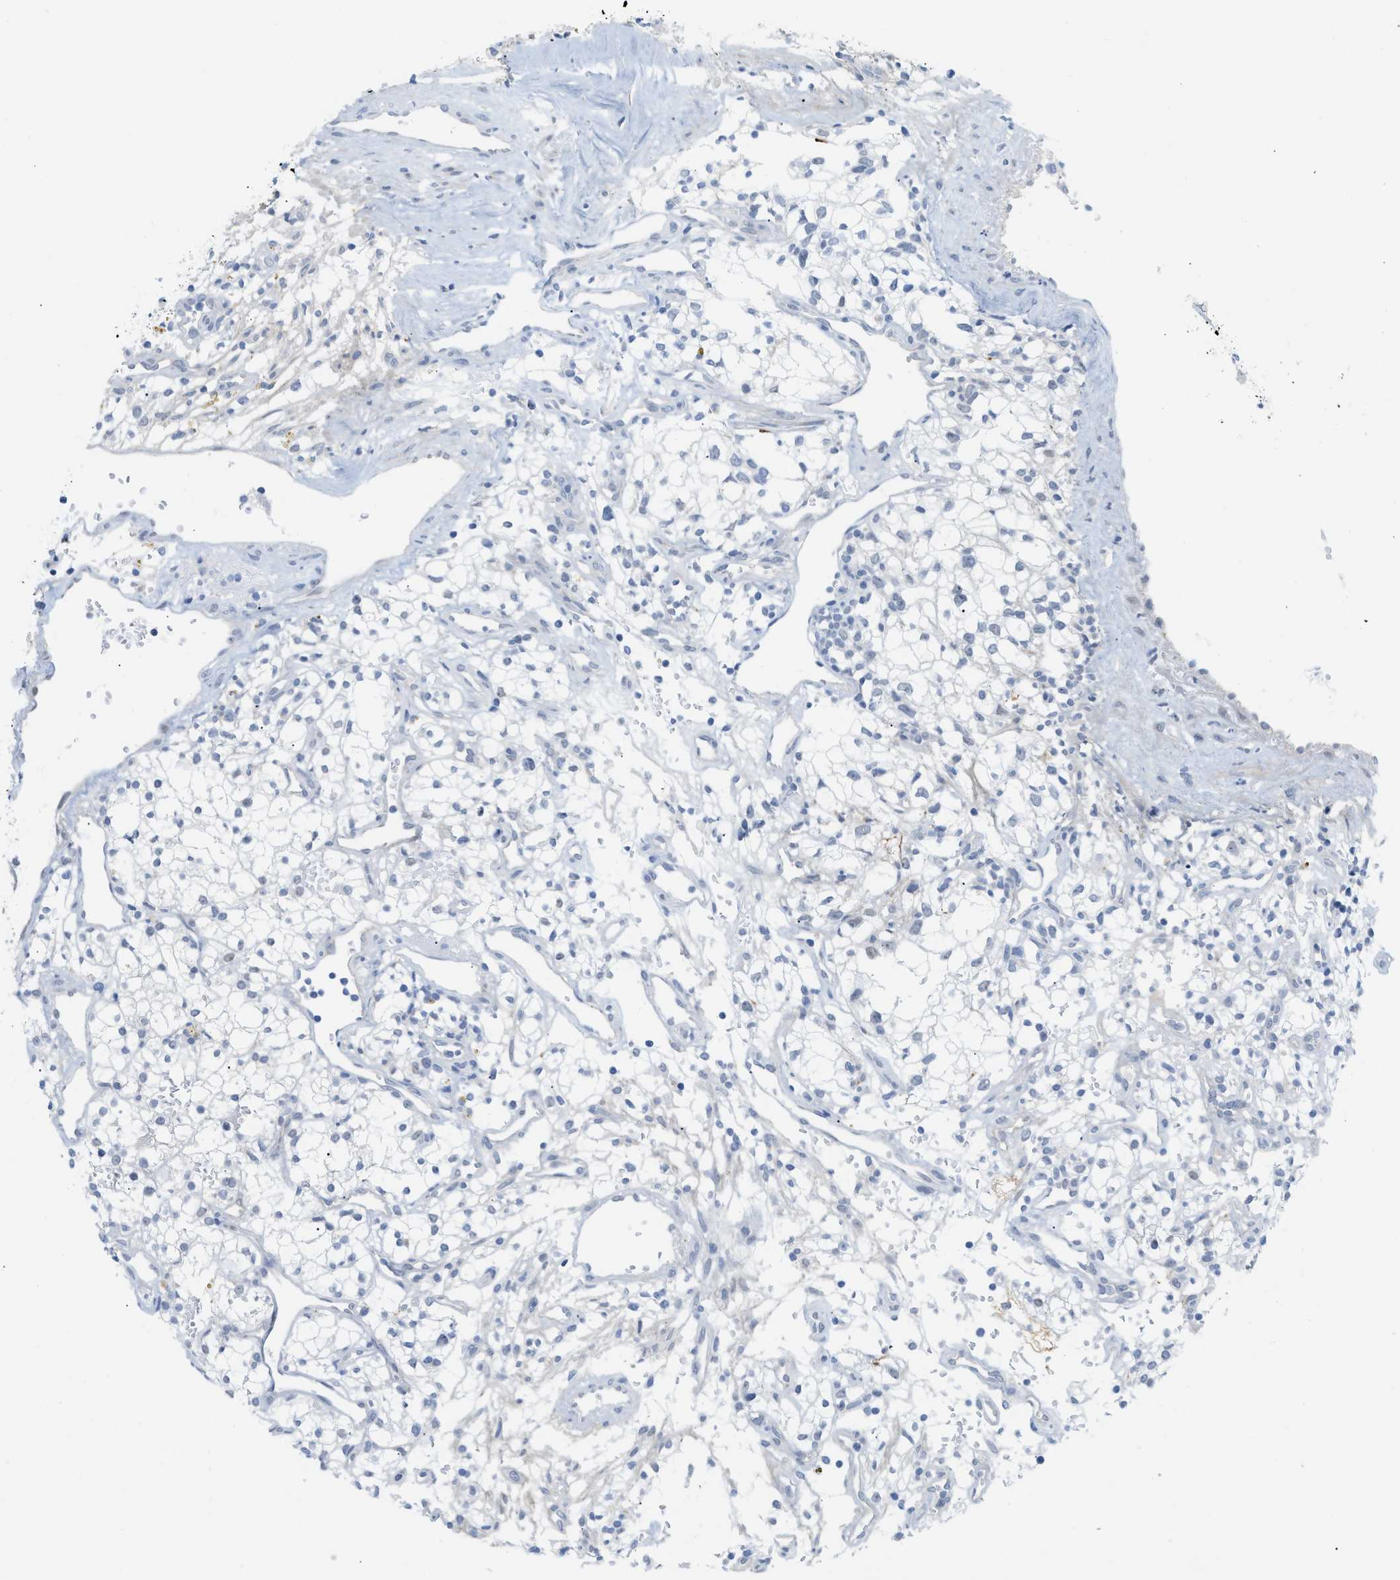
{"staining": {"intensity": "negative", "quantity": "none", "location": "none"}, "tissue": "renal cancer", "cell_type": "Tumor cells", "image_type": "cancer", "snomed": [{"axis": "morphology", "description": "Adenocarcinoma, NOS"}, {"axis": "topography", "description": "Kidney"}], "caption": "Human adenocarcinoma (renal) stained for a protein using IHC exhibits no expression in tumor cells.", "gene": "HLTF", "patient": {"sex": "male", "age": 59}}